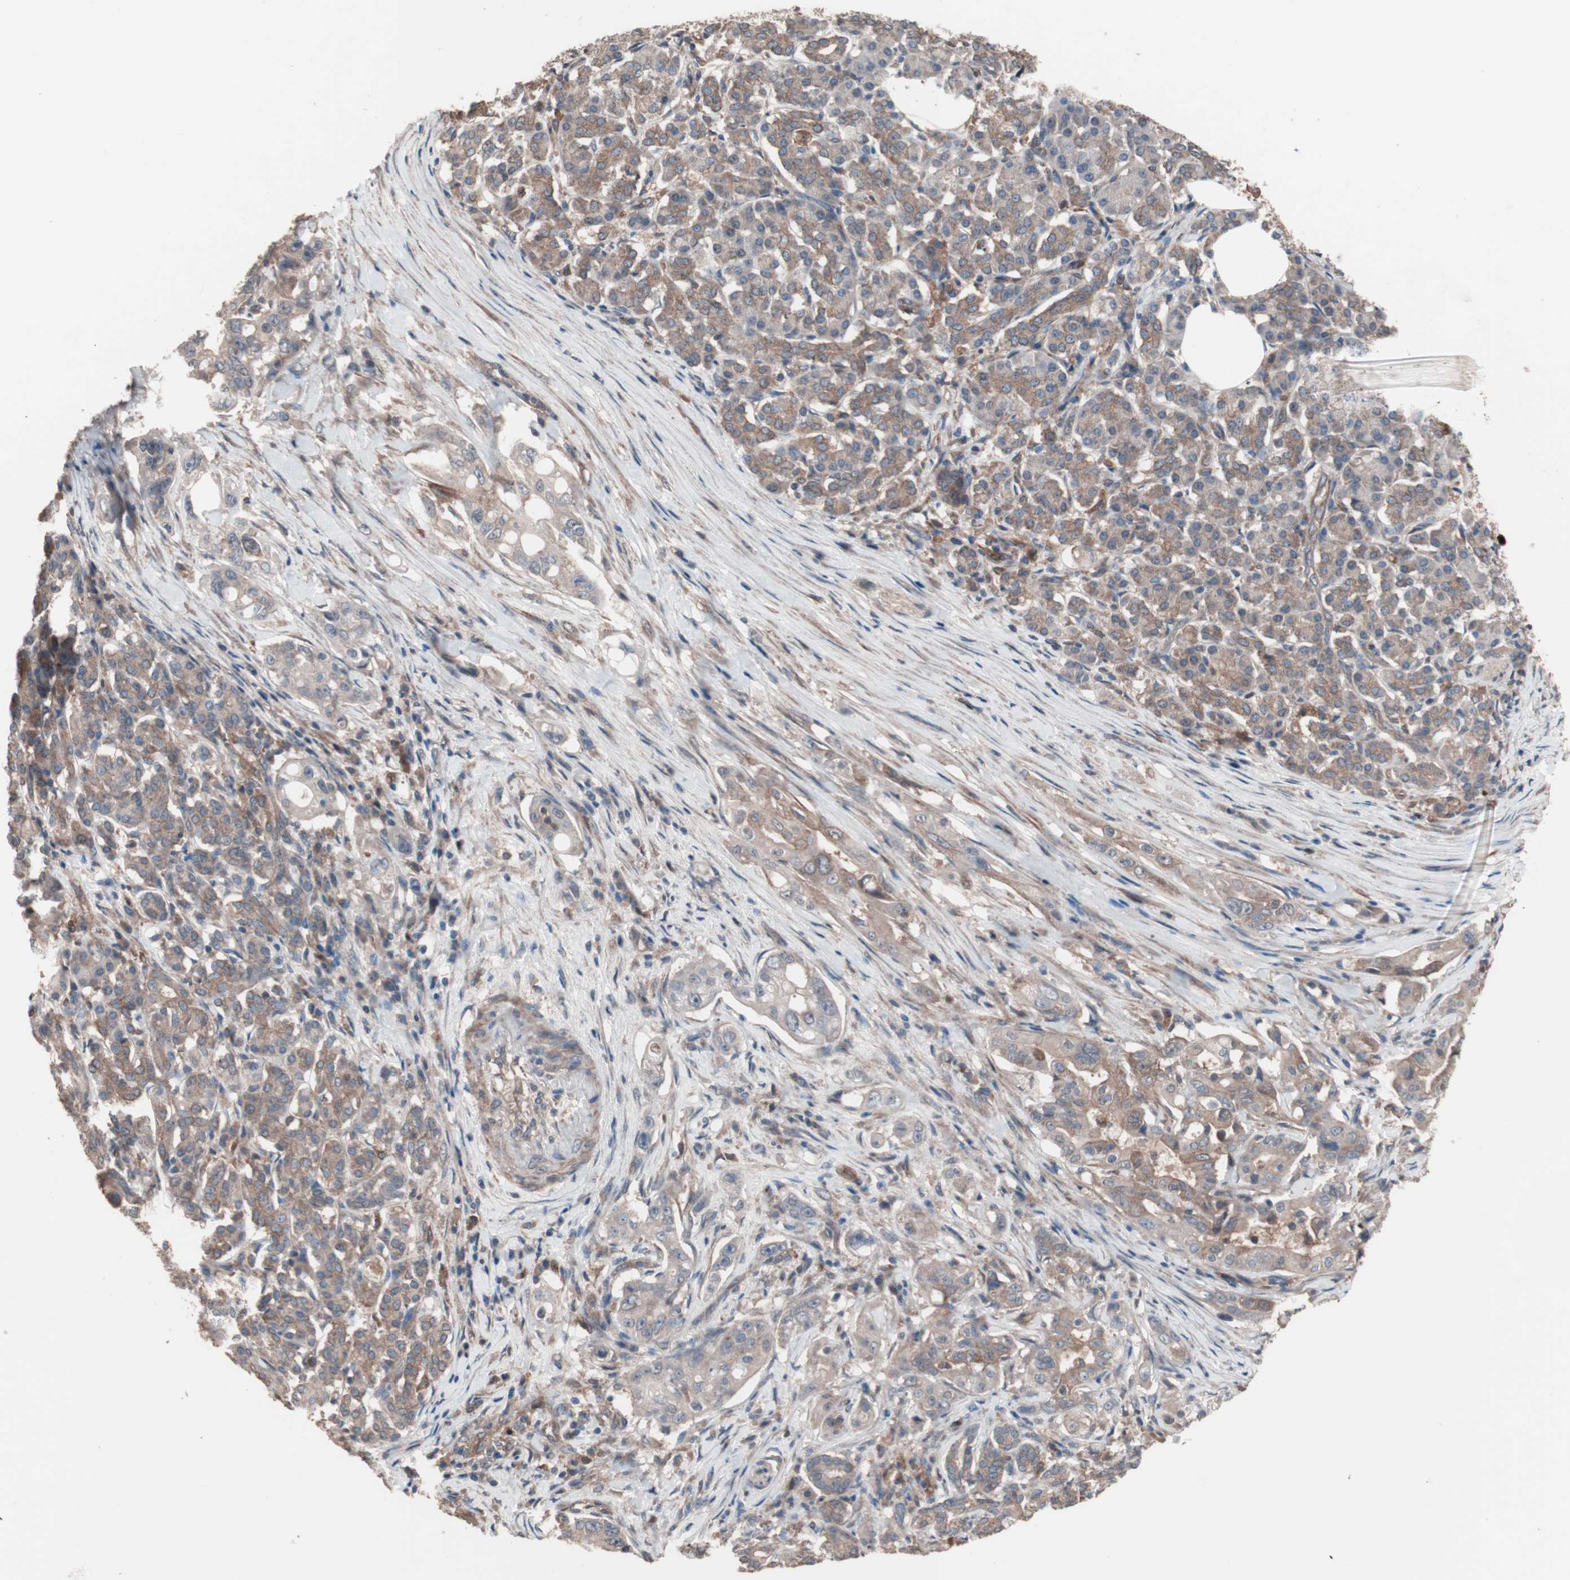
{"staining": {"intensity": "moderate", "quantity": ">75%", "location": "cytoplasmic/membranous"}, "tissue": "pancreatic cancer", "cell_type": "Tumor cells", "image_type": "cancer", "snomed": [{"axis": "morphology", "description": "Normal tissue, NOS"}, {"axis": "topography", "description": "Pancreas"}], "caption": "Immunohistochemical staining of human pancreatic cancer reveals medium levels of moderate cytoplasmic/membranous expression in about >75% of tumor cells.", "gene": "ATG7", "patient": {"sex": "male", "age": 42}}